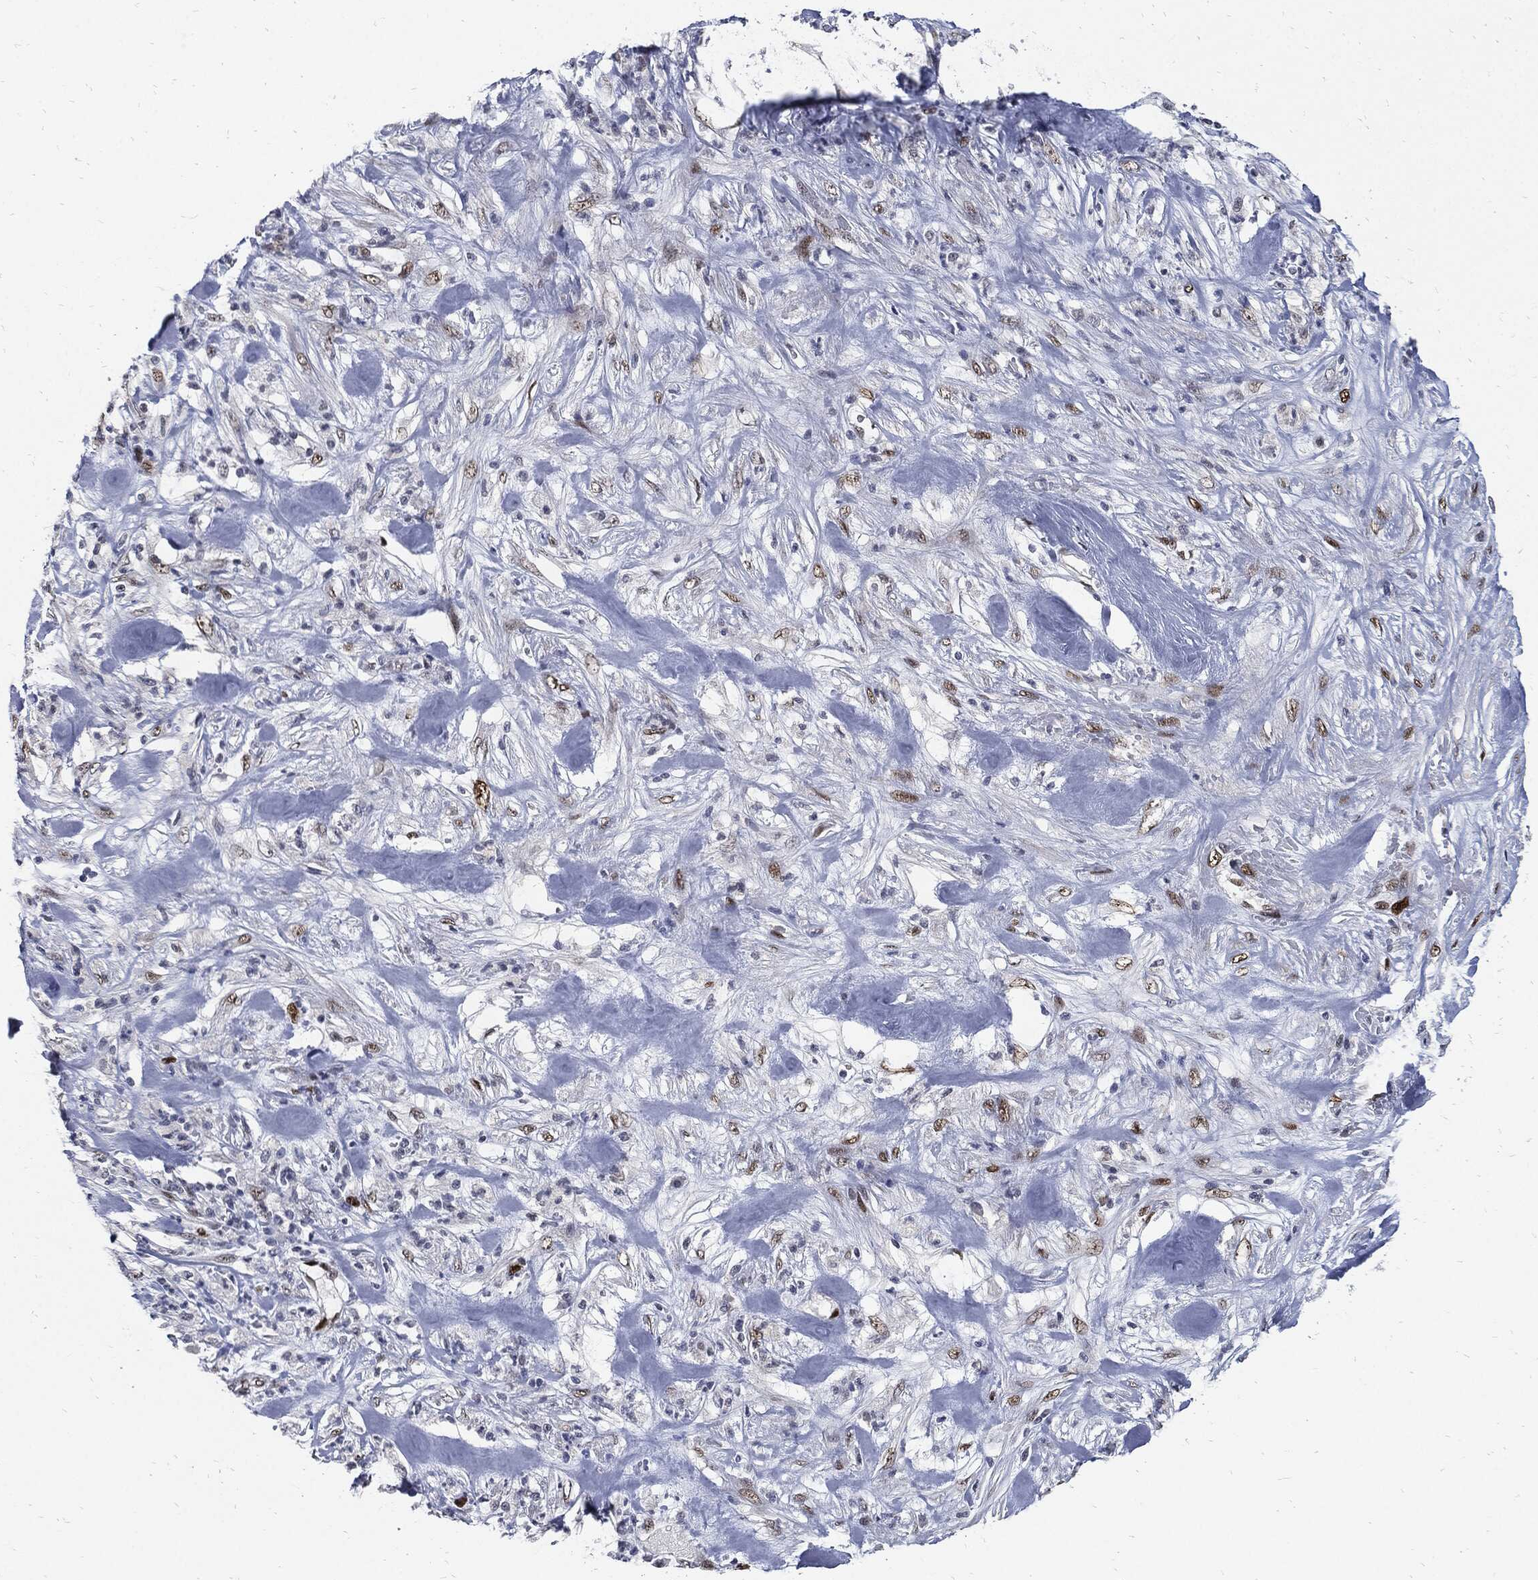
{"staining": {"intensity": "strong", "quantity": "<25%", "location": "nuclear"}, "tissue": "pancreatic cancer", "cell_type": "Tumor cells", "image_type": "cancer", "snomed": [{"axis": "morphology", "description": "Adenocarcinoma, NOS"}, {"axis": "topography", "description": "Pancreas"}], "caption": "Strong nuclear expression is seen in about <25% of tumor cells in pancreatic adenocarcinoma.", "gene": "NBN", "patient": {"sex": "male", "age": 71}}